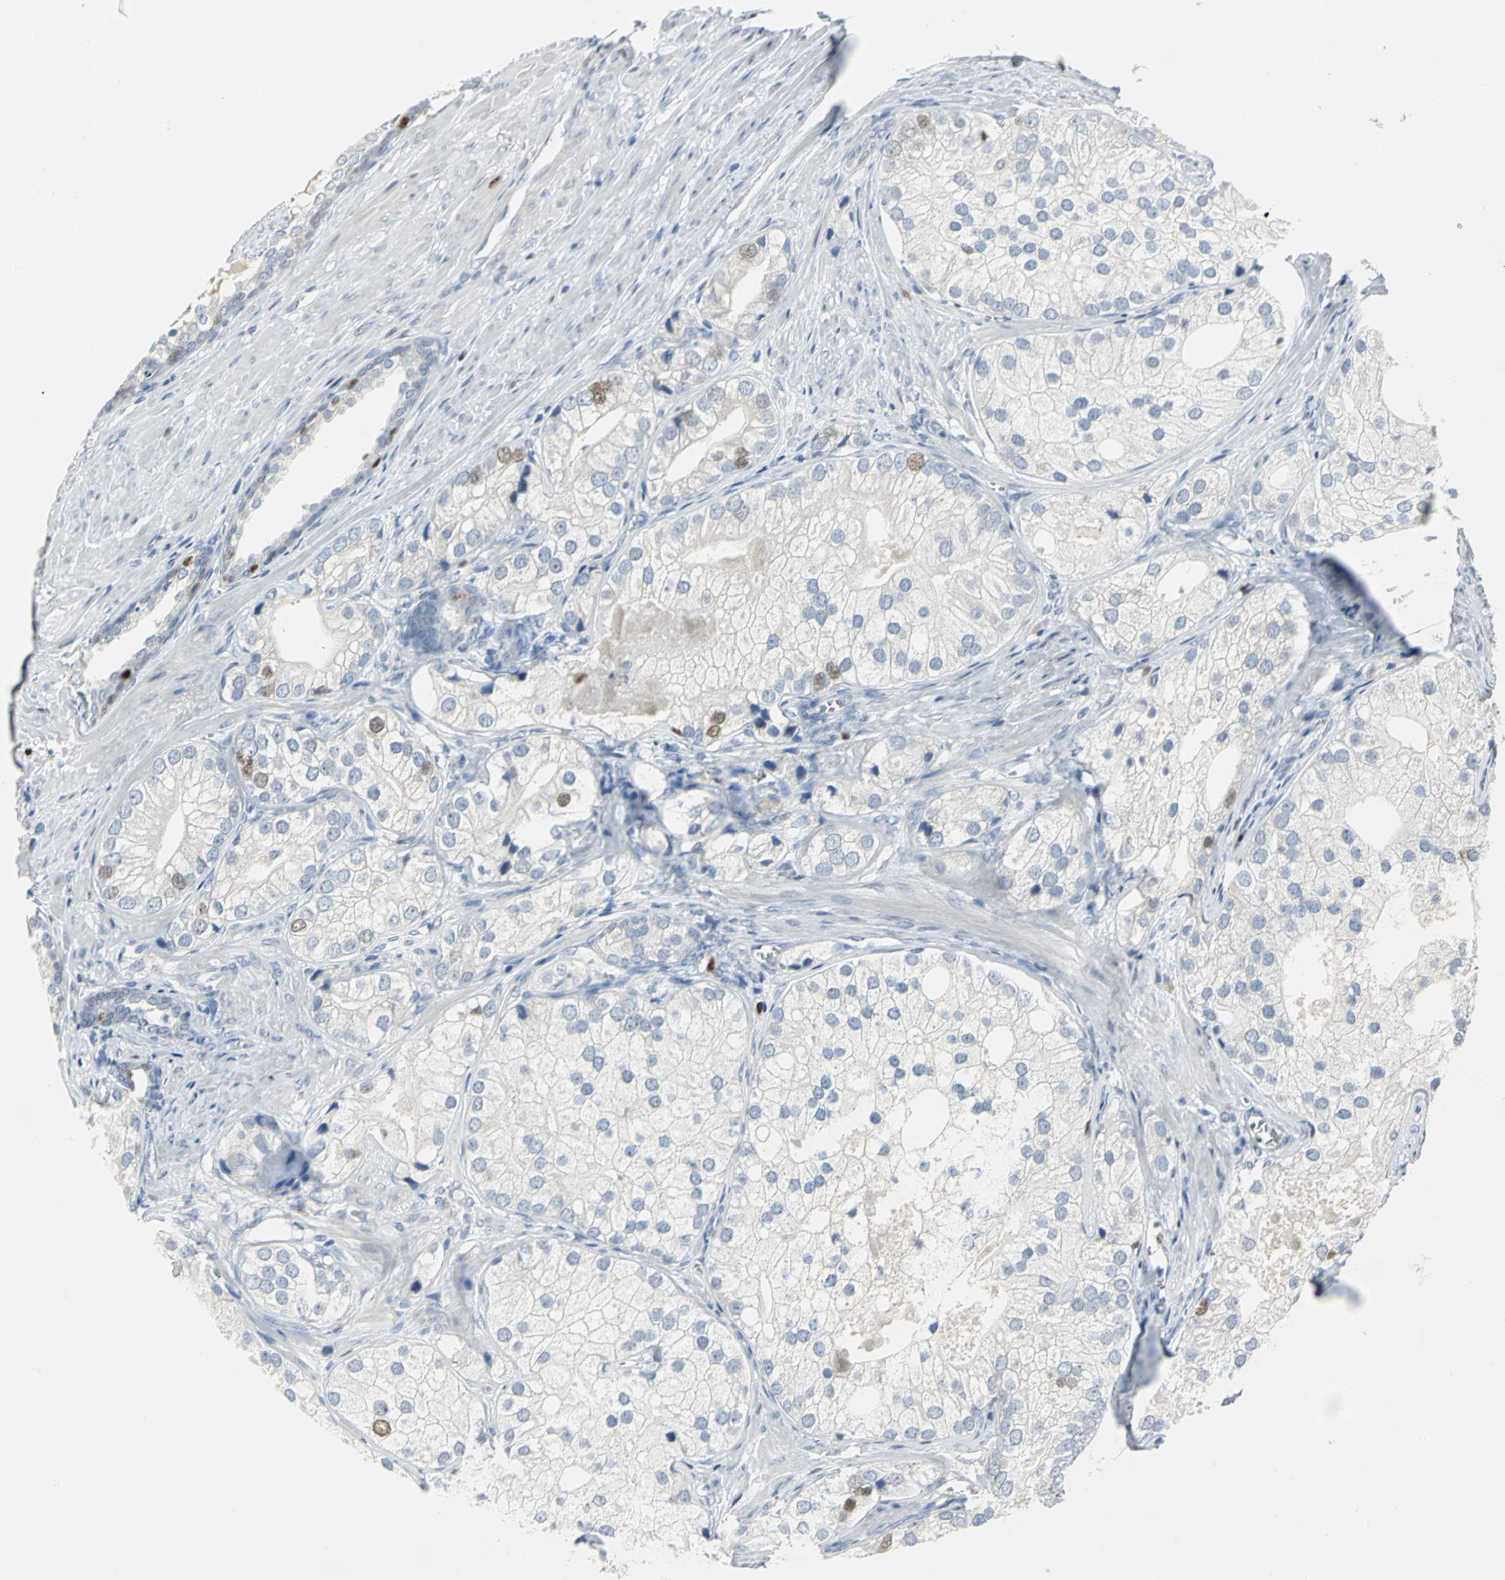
{"staining": {"intensity": "moderate", "quantity": "<25%", "location": "nuclear"}, "tissue": "prostate cancer", "cell_type": "Tumor cells", "image_type": "cancer", "snomed": [{"axis": "morphology", "description": "Adenocarcinoma, Low grade"}, {"axis": "topography", "description": "Prostate"}], "caption": "Protein analysis of low-grade adenocarcinoma (prostate) tissue reveals moderate nuclear expression in approximately <25% of tumor cells.", "gene": "MCM4", "patient": {"sex": "male", "age": 69}}